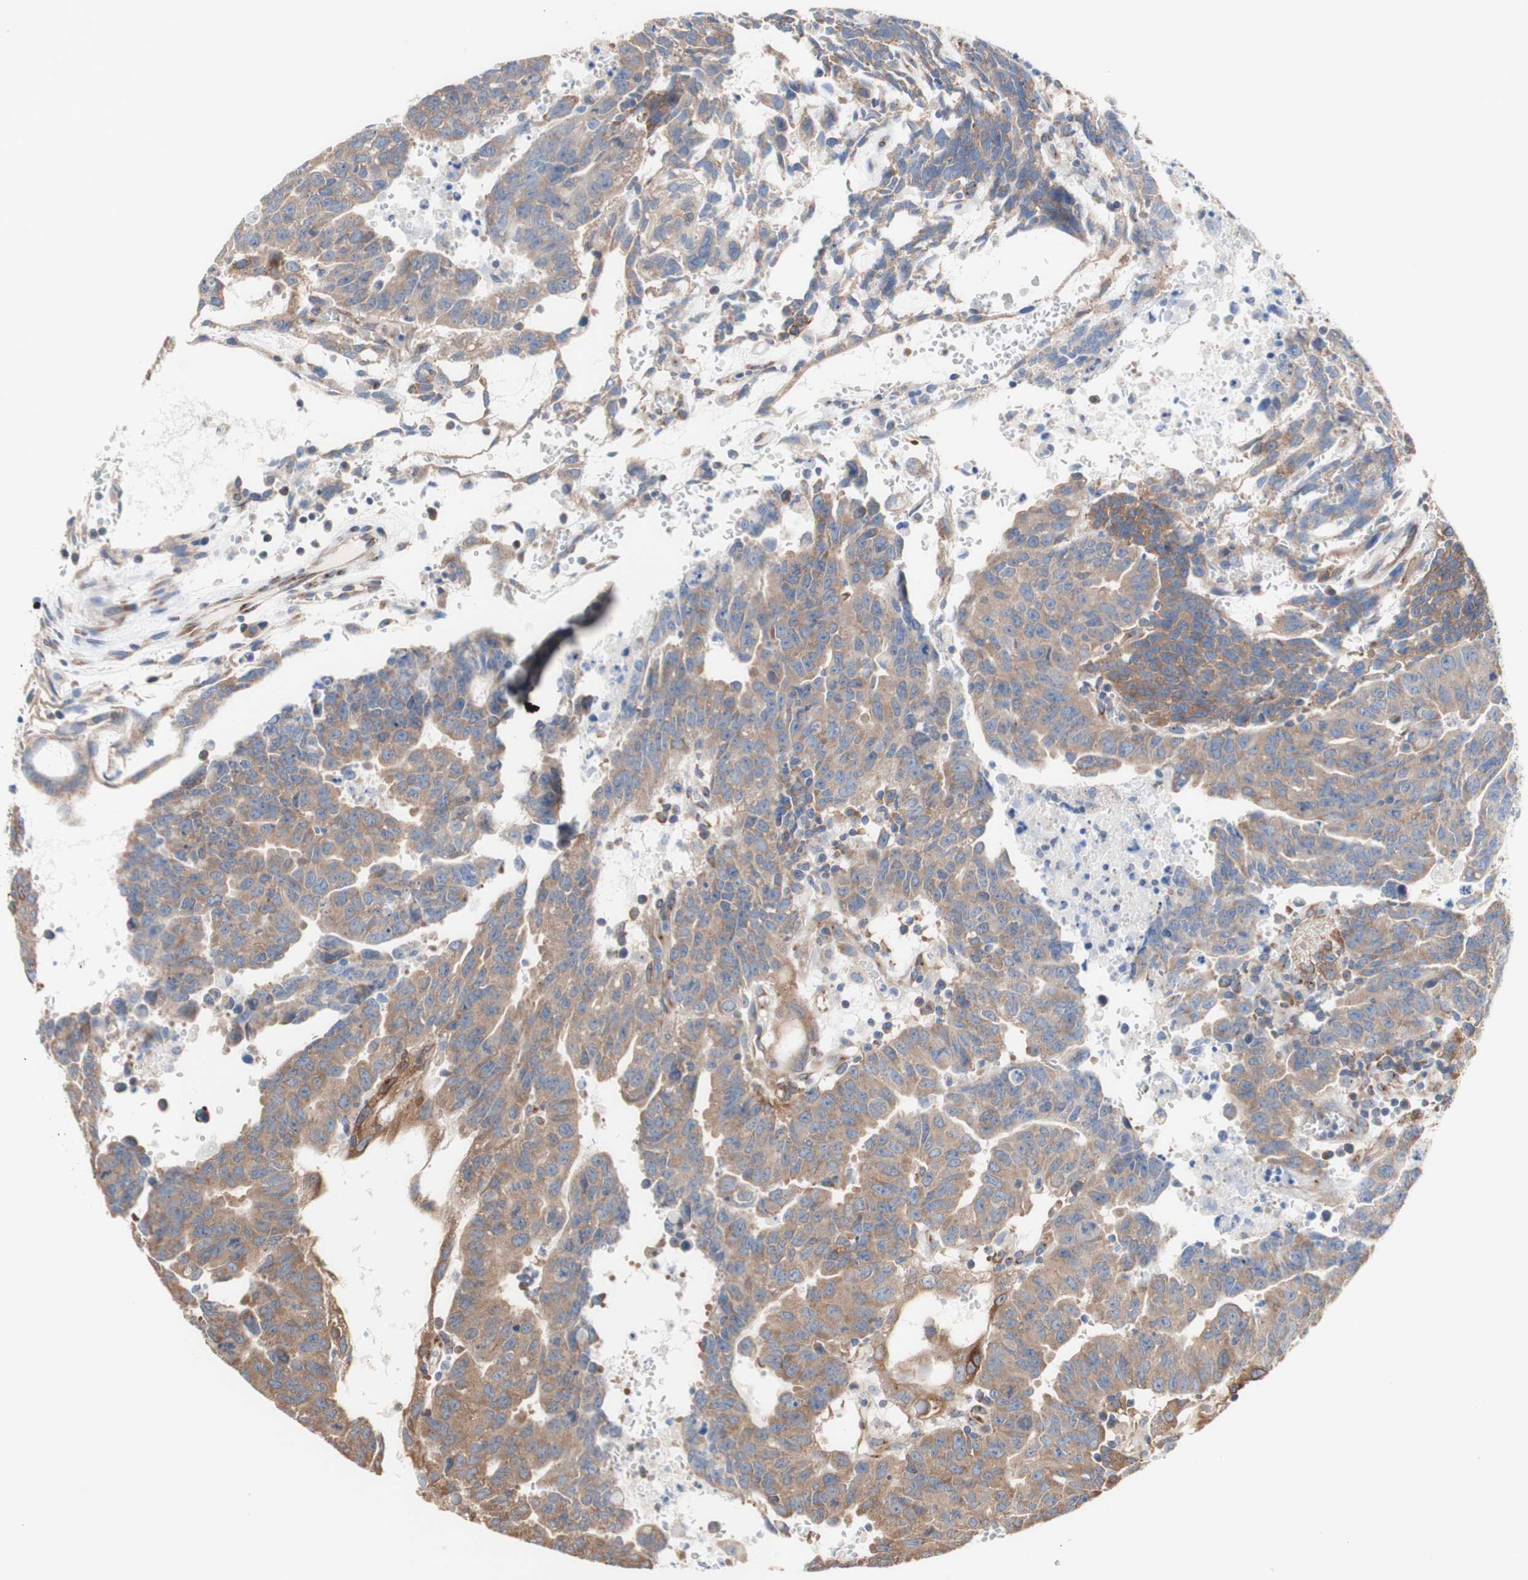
{"staining": {"intensity": "moderate", "quantity": ">75%", "location": "cytoplasmic/membranous"}, "tissue": "testis cancer", "cell_type": "Tumor cells", "image_type": "cancer", "snomed": [{"axis": "morphology", "description": "Seminoma, NOS"}, {"axis": "morphology", "description": "Carcinoma, Embryonal, NOS"}, {"axis": "topography", "description": "Testis"}], "caption": "Immunohistochemical staining of testis cancer shows medium levels of moderate cytoplasmic/membranous protein expression in approximately >75% of tumor cells.", "gene": "LRIG3", "patient": {"sex": "male", "age": 52}}